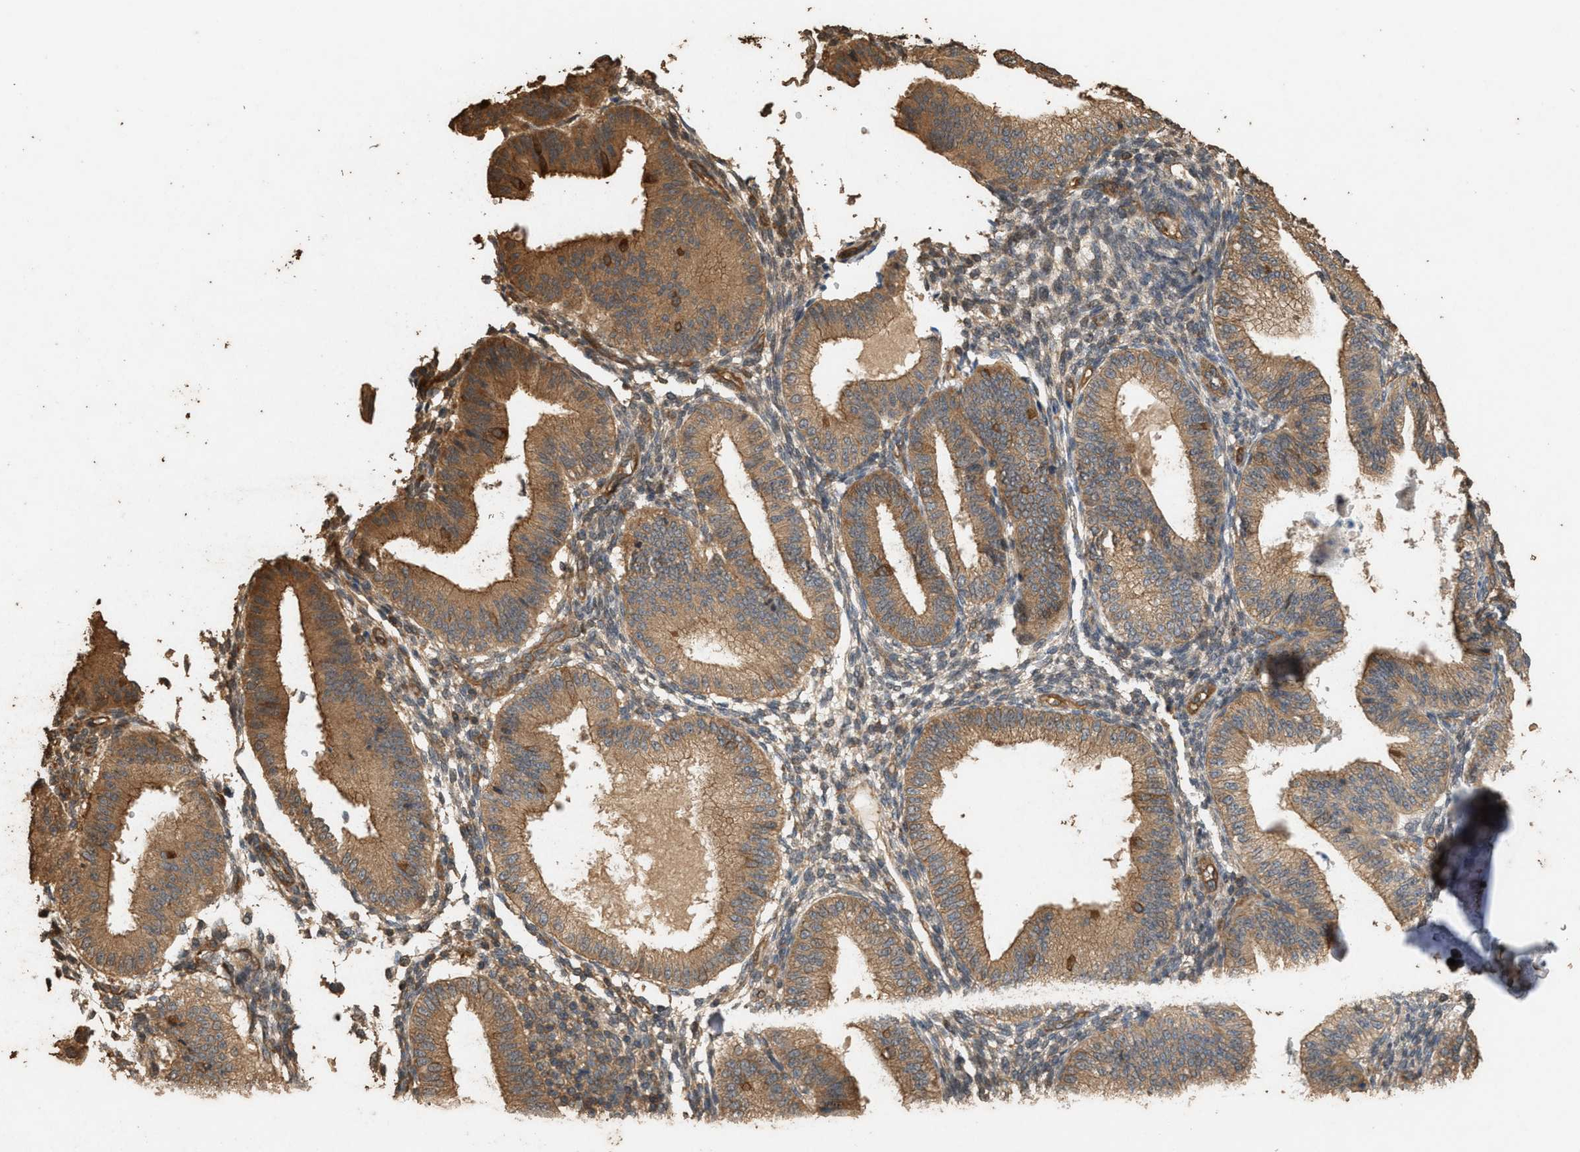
{"staining": {"intensity": "weak", "quantity": ">75%", "location": "cytoplasmic/membranous"}, "tissue": "endometrium", "cell_type": "Cells in endometrial stroma", "image_type": "normal", "snomed": [{"axis": "morphology", "description": "Normal tissue, NOS"}, {"axis": "topography", "description": "Endometrium"}], "caption": "Immunohistochemistry (DAB) staining of benign endometrium reveals weak cytoplasmic/membranous protein positivity in approximately >75% of cells in endometrial stroma. Nuclei are stained in blue.", "gene": "DCAF7", "patient": {"sex": "female", "age": 39}}